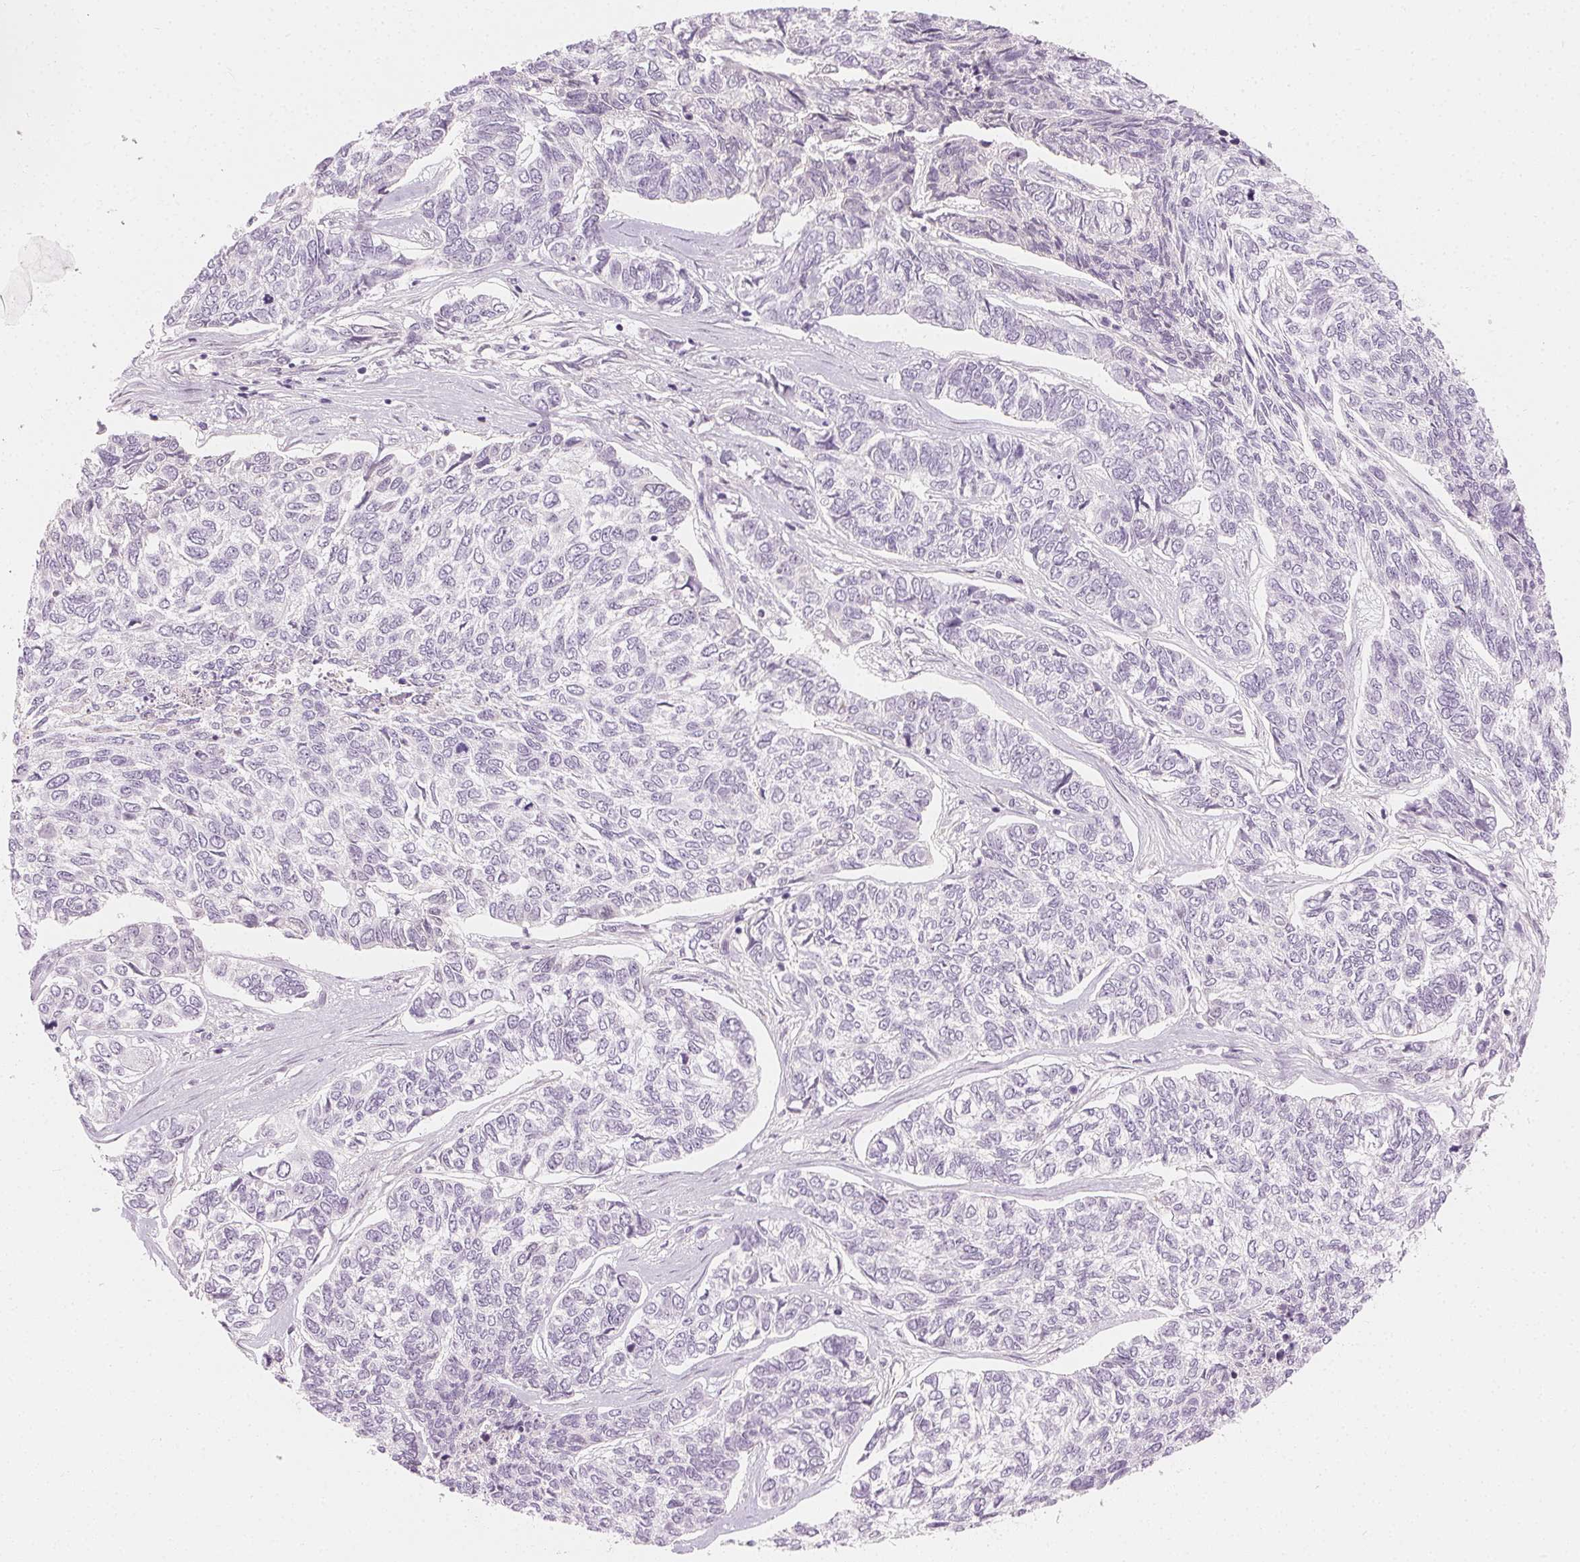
{"staining": {"intensity": "negative", "quantity": "none", "location": "none"}, "tissue": "skin cancer", "cell_type": "Tumor cells", "image_type": "cancer", "snomed": [{"axis": "morphology", "description": "Basal cell carcinoma"}, {"axis": "topography", "description": "Skin"}], "caption": "High magnification brightfield microscopy of skin cancer stained with DAB (3,3'-diaminobenzidine) (brown) and counterstained with hematoxylin (blue): tumor cells show no significant positivity. (DAB (3,3'-diaminobenzidine) immunohistochemistry with hematoxylin counter stain).", "gene": "AFM", "patient": {"sex": "female", "age": 65}}